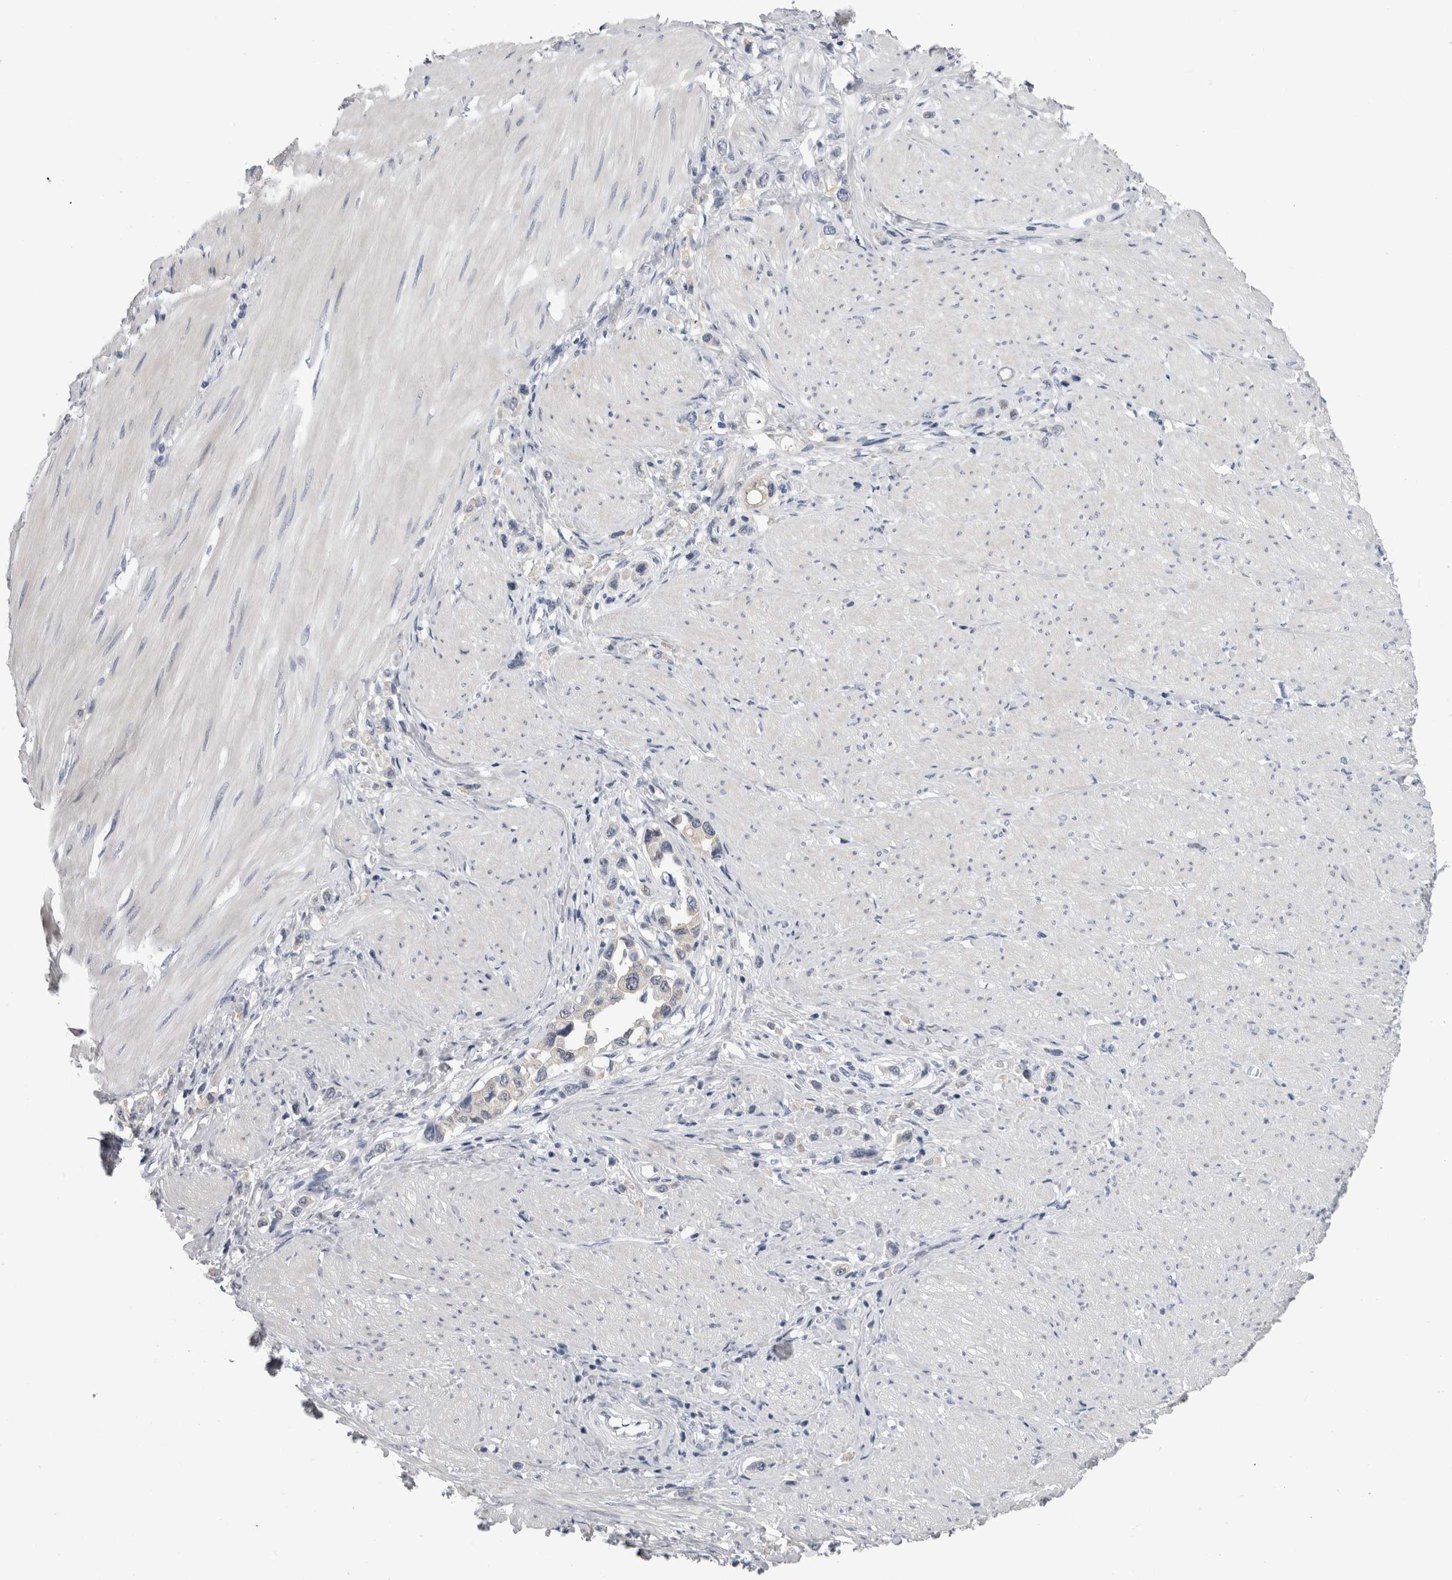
{"staining": {"intensity": "negative", "quantity": "none", "location": "none"}, "tissue": "stomach cancer", "cell_type": "Tumor cells", "image_type": "cancer", "snomed": [{"axis": "morphology", "description": "Adenocarcinoma, NOS"}, {"axis": "topography", "description": "Stomach"}], "caption": "Tumor cells are negative for protein expression in human stomach cancer.", "gene": "ALDH8A1", "patient": {"sex": "female", "age": 65}}